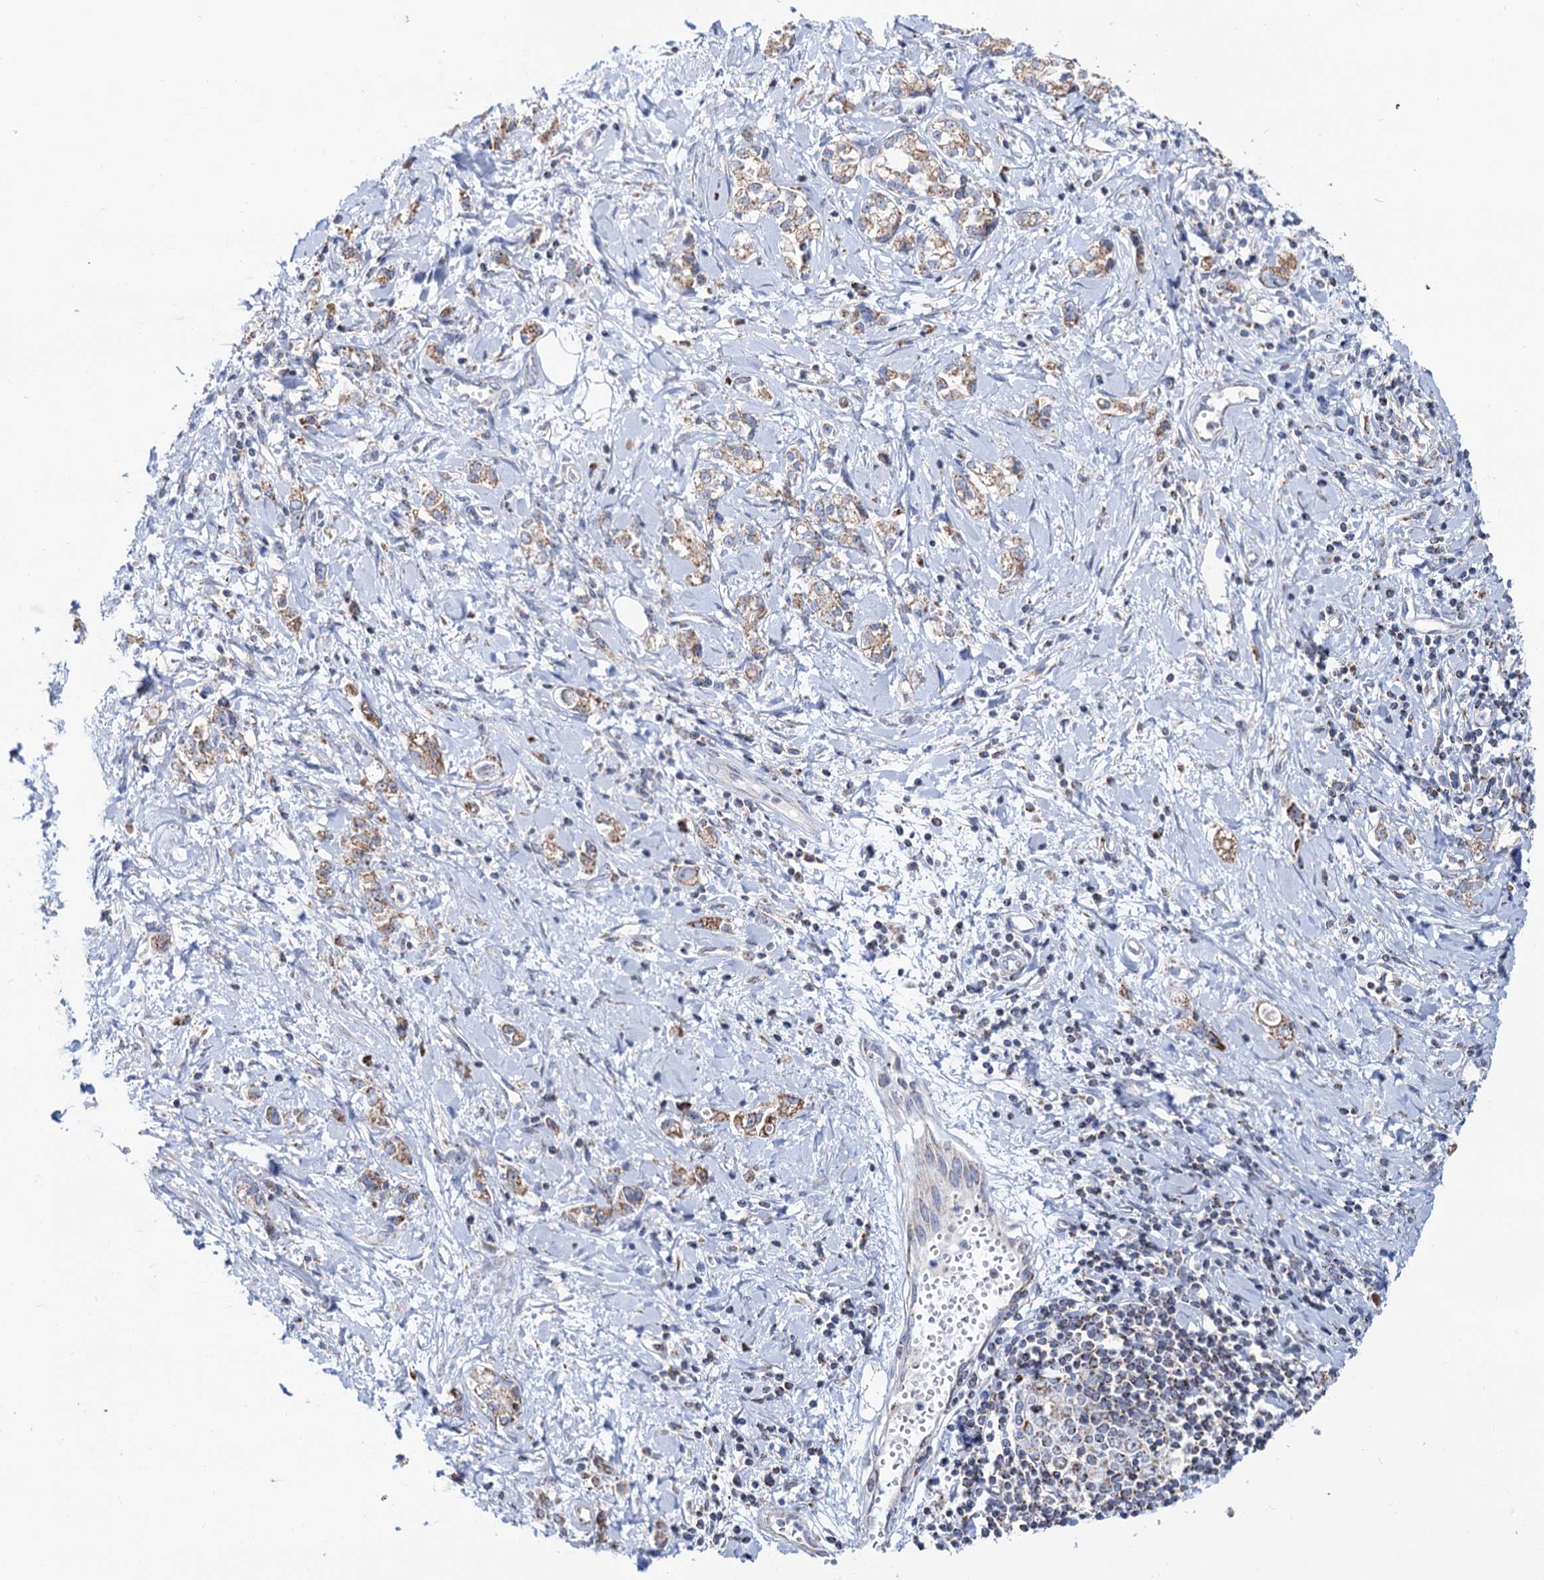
{"staining": {"intensity": "moderate", "quantity": ">75%", "location": "cytoplasmic/membranous"}, "tissue": "stomach cancer", "cell_type": "Tumor cells", "image_type": "cancer", "snomed": [{"axis": "morphology", "description": "Adenocarcinoma, NOS"}, {"axis": "topography", "description": "Stomach"}], "caption": "High-power microscopy captured an immunohistochemistry (IHC) photomicrograph of adenocarcinoma (stomach), revealing moderate cytoplasmic/membranous positivity in about >75% of tumor cells.", "gene": "C2CD3", "patient": {"sex": "female", "age": 76}}